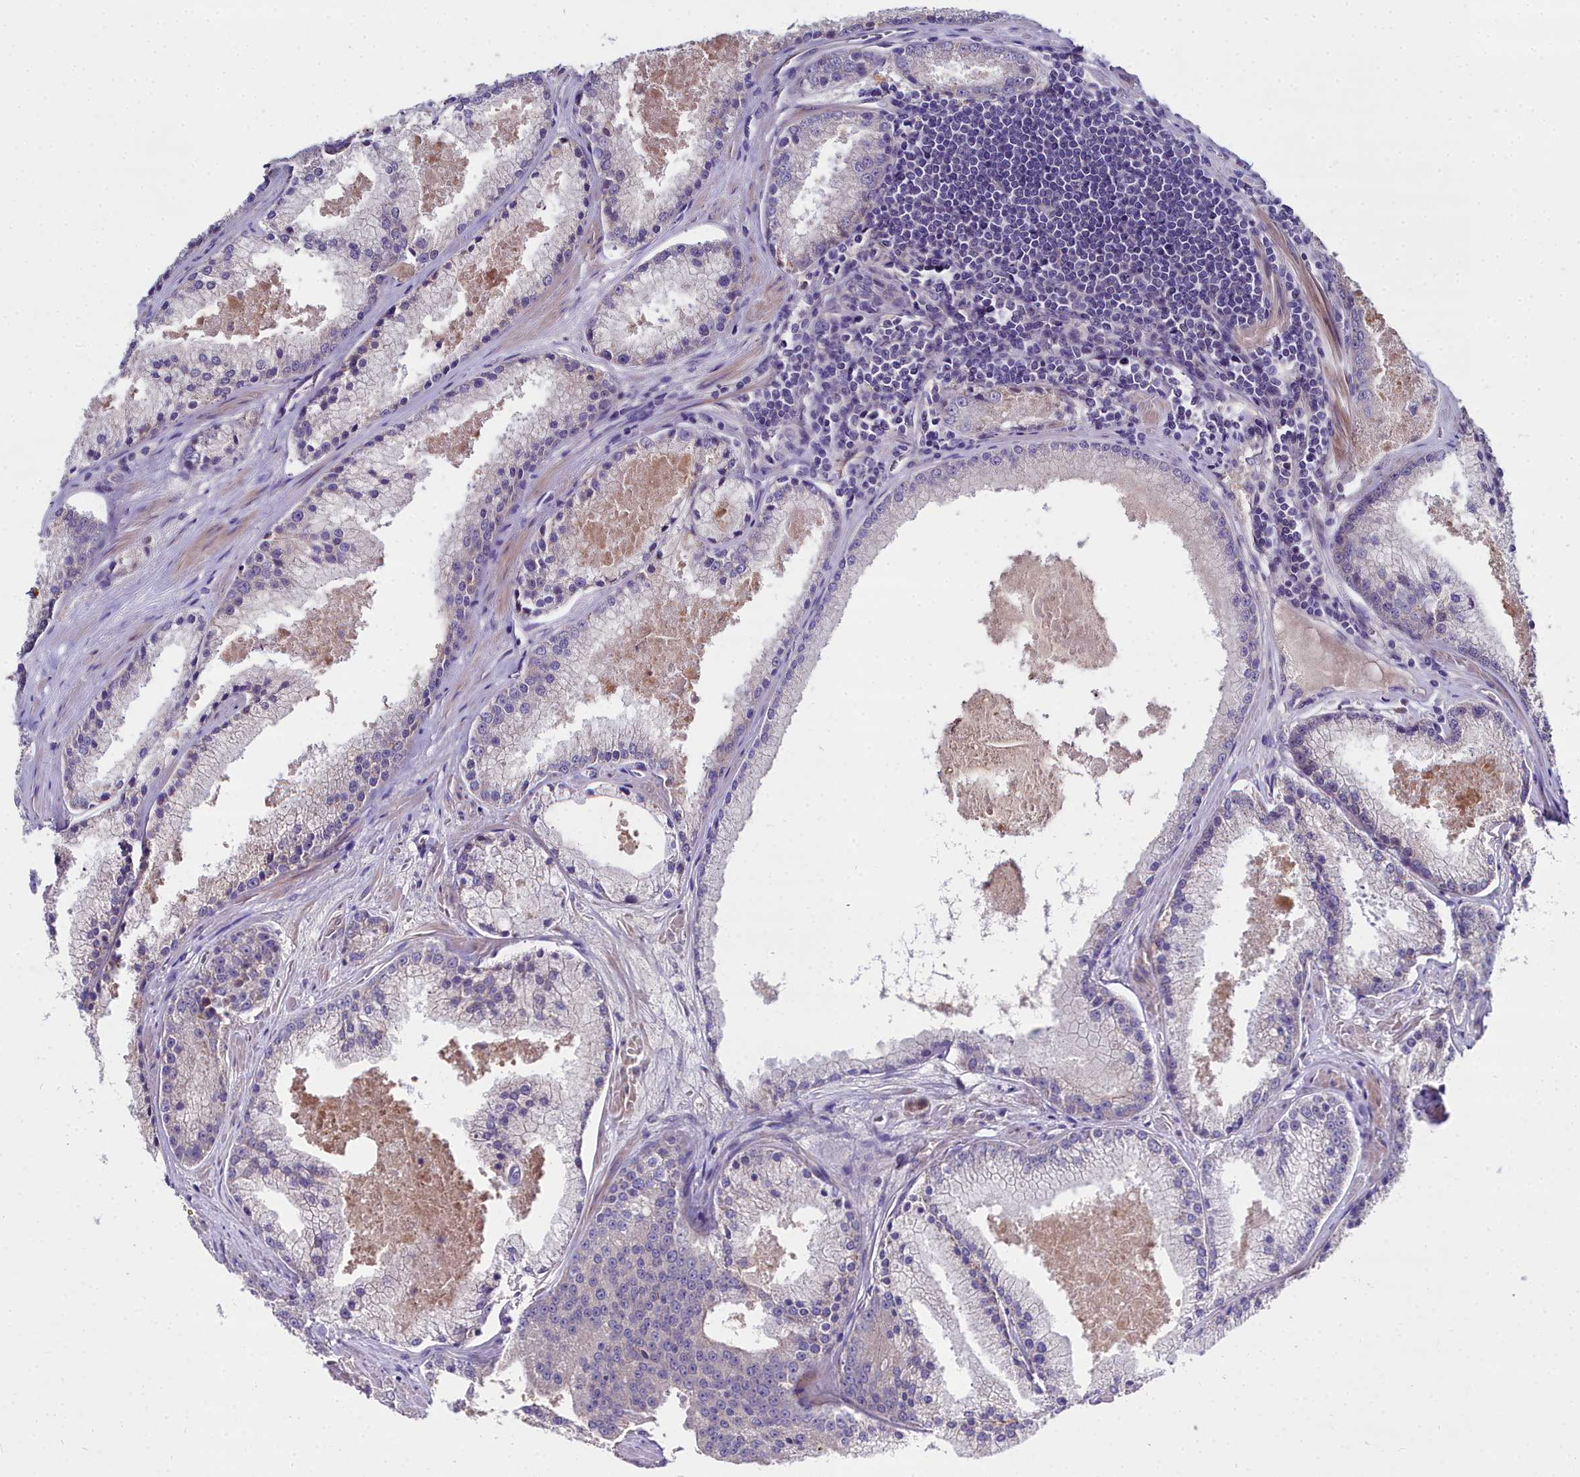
{"staining": {"intensity": "negative", "quantity": "none", "location": "none"}, "tissue": "prostate cancer", "cell_type": "Tumor cells", "image_type": "cancer", "snomed": [{"axis": "morphology", "description": "Adenocarcinoma, High grade"}, {"axis": "topography", "description": "Prostate"}], "caption": "Tumor cells show no significant positivity in high-grade adenocarcinoma (prostate). The staining was performed using DAB (3,3'-diaminobenzidine) to visualize the protein expression in brown, while the nuclei were stained in blue with hematoxylin (Magnification: 20x).", "gene": "NT5M", "patient": {"sex": "male", "age": 61}}